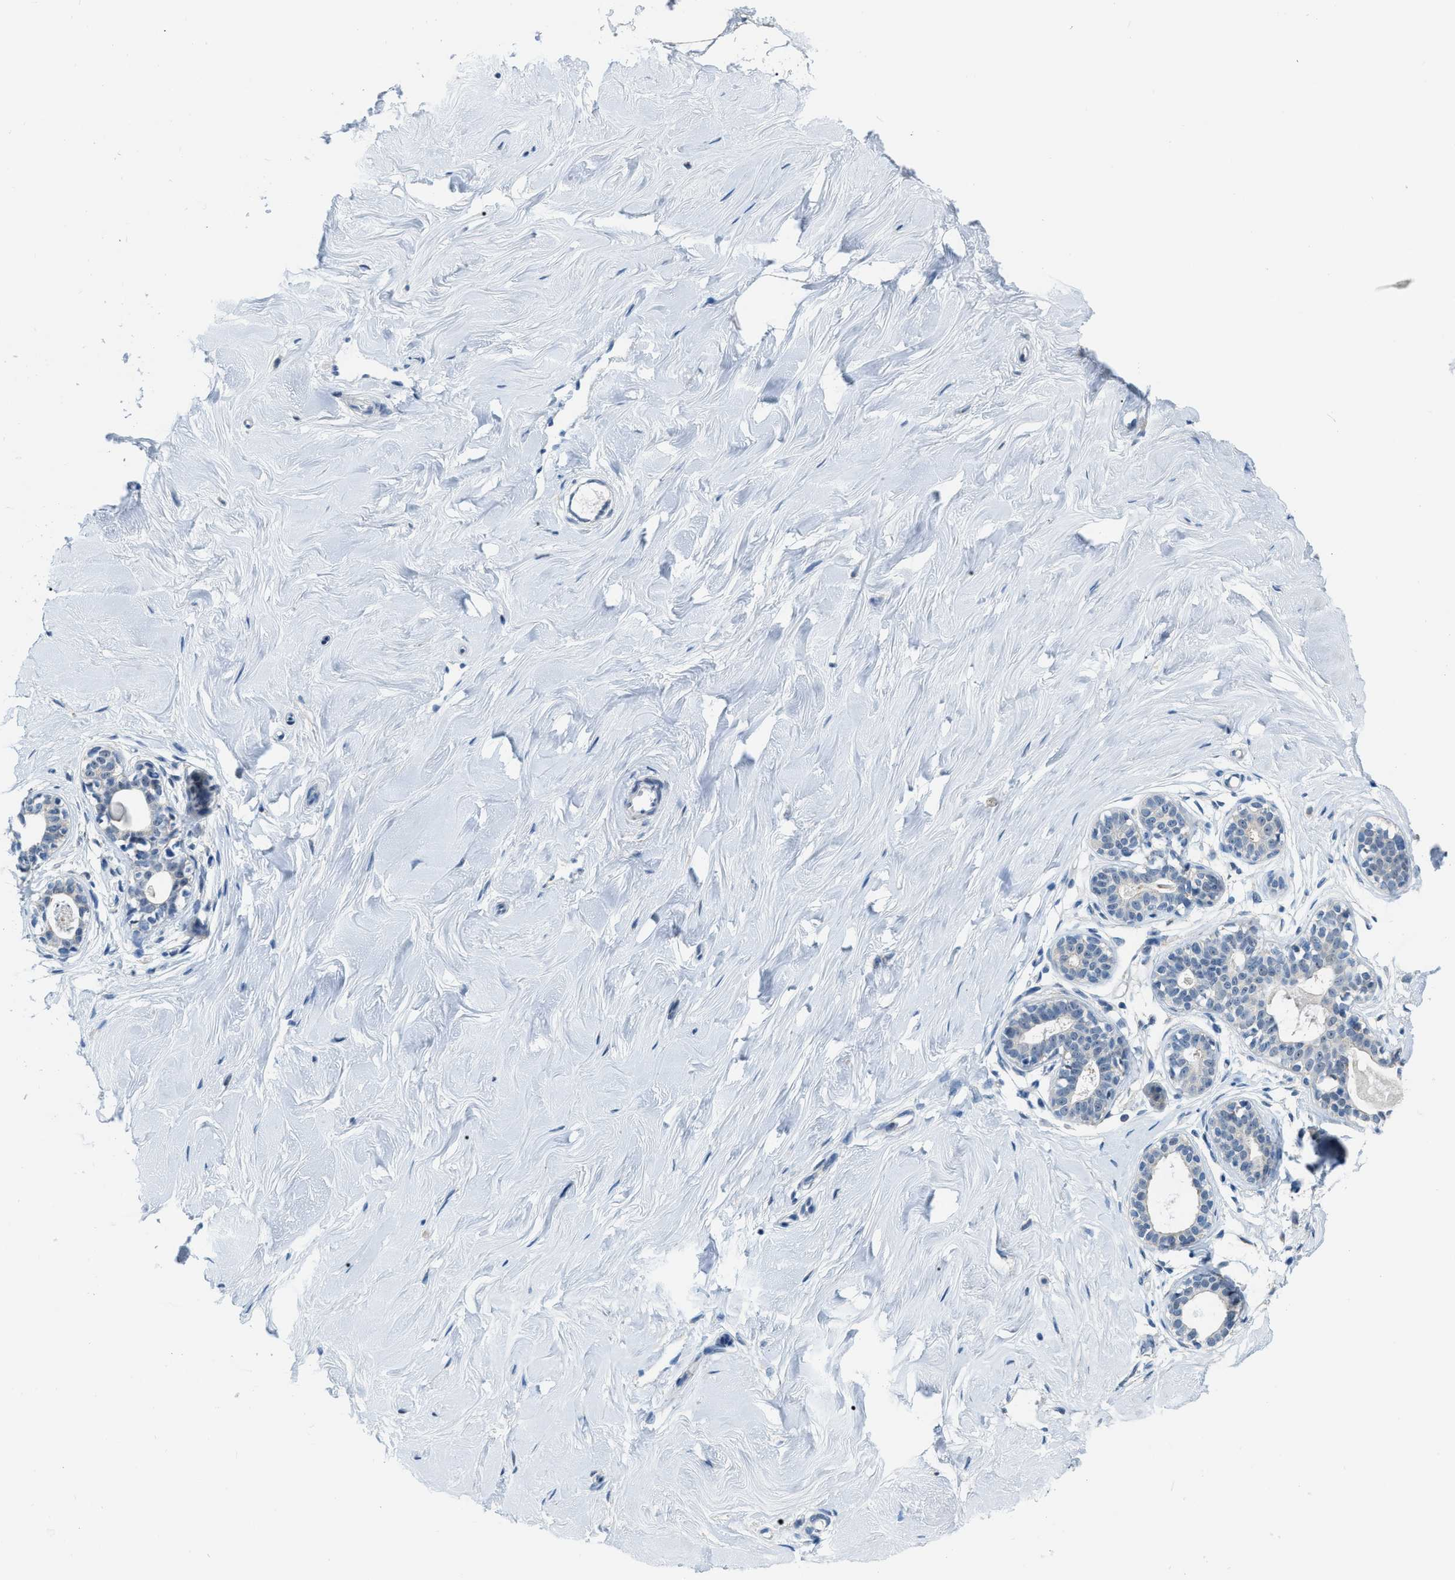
{"staining": {"intensity": "negative", "quantity": "none", "location": "none"}, "tissue": "breast", "cell_type": "Adipocytes", "image_type": "normal", "snomed": [{"axis": "morphology", "description": "Normal tissue, NOS"}, {"axis": "topography", "description": "Breast"}], "caption": "Immunohistochemistry photomicrograph of normal breast: breast stained with DAB demonstrates no significant protein expression in adipocytes. (Stains: DAB immunohistochemistry with hematoxylin counter stain, Microscopy: brightfield microscopy at high magnification).", "gene": "PHRF1", "patient": {"sex": "female", "age": 23}}